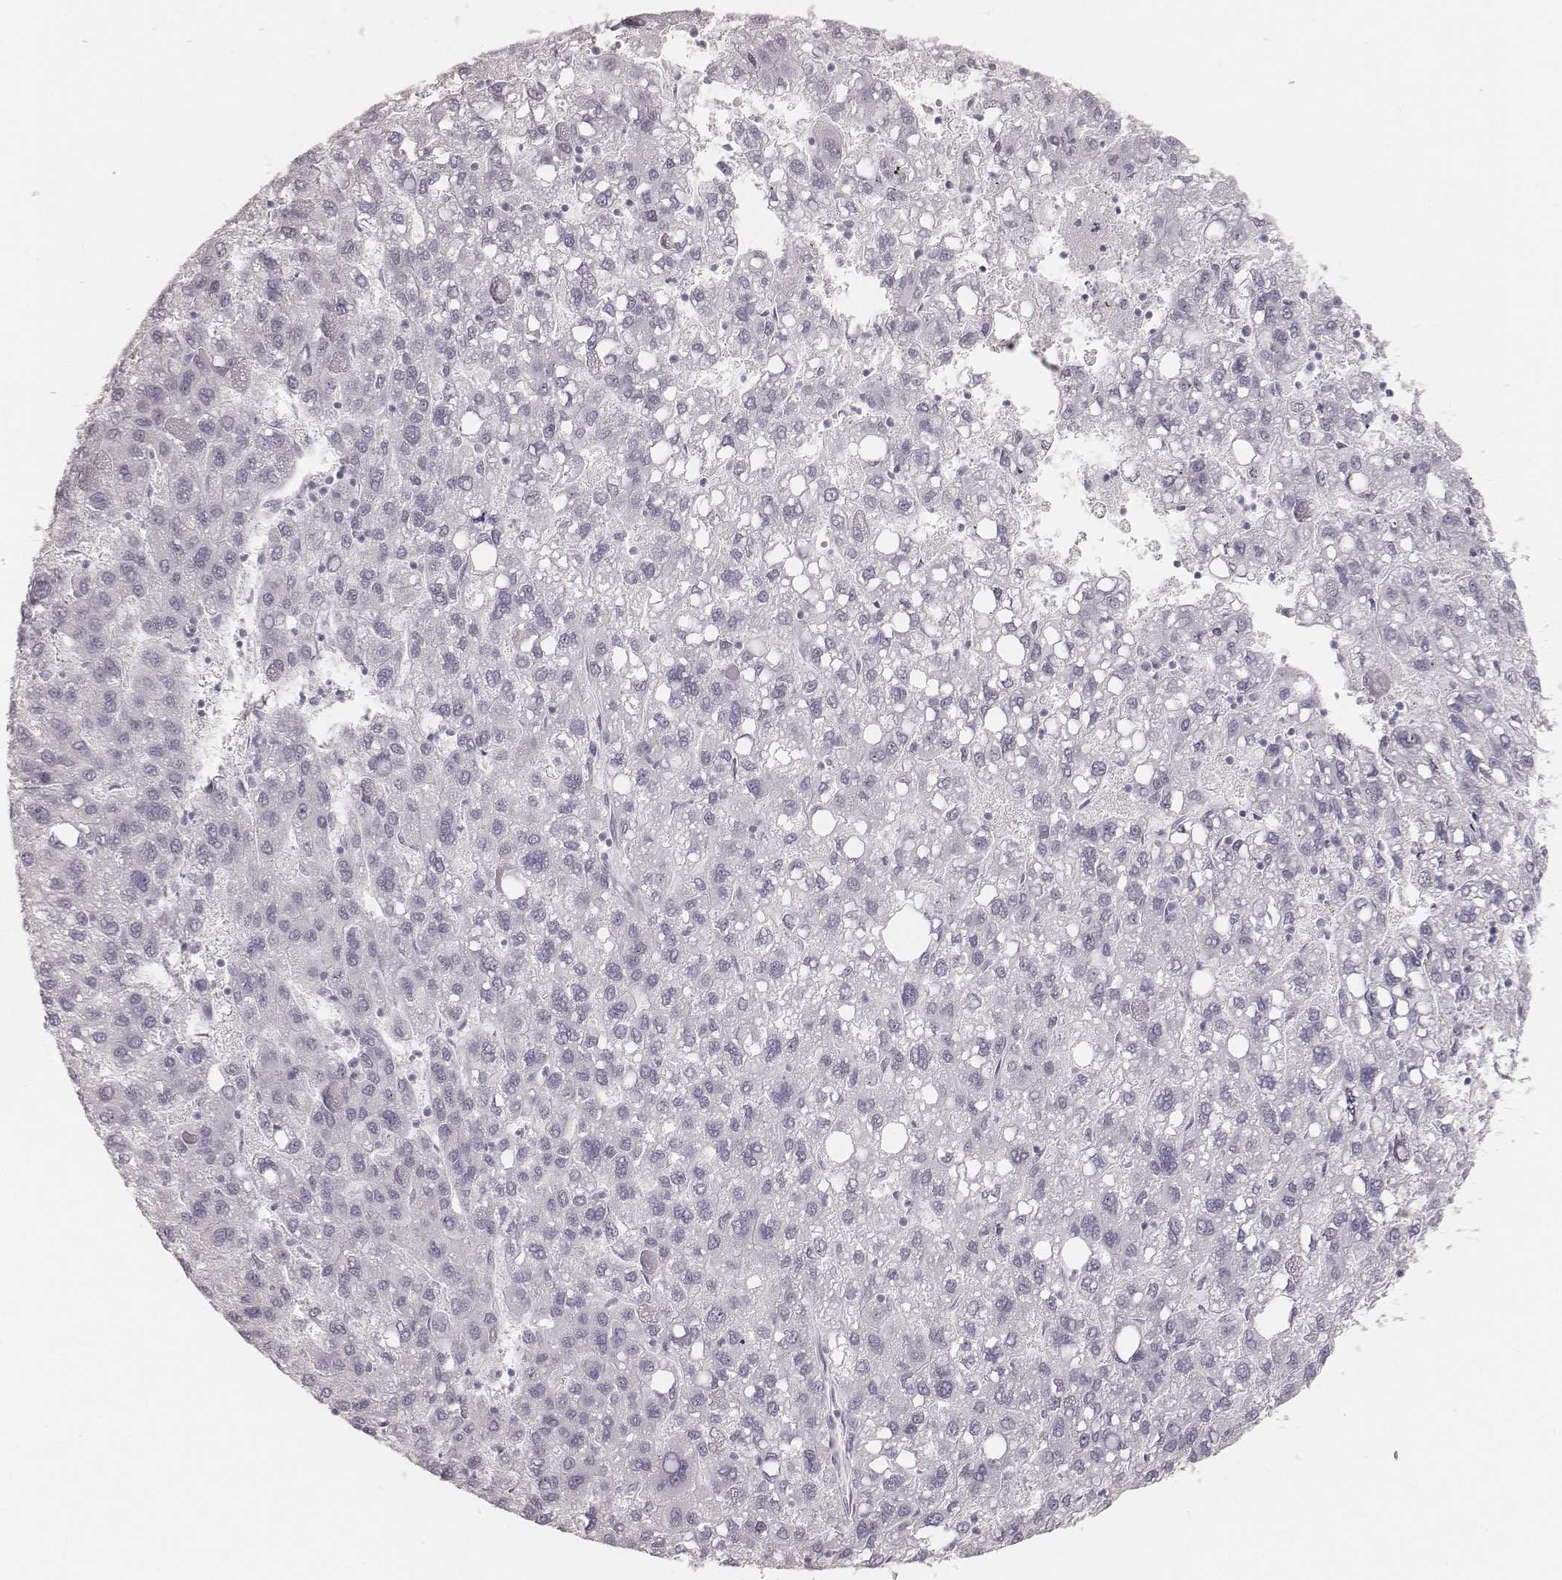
{"staining": {"intensity": "negative", "quantity": "none", "location": "none"}, "tissue": "liver cancer", "cell_type": "Tumor cells", "image_type": "cancer", "snomed": [{"axis": "morphology", "description": "Carcinoma, Hepatocellular, NOS"}, {"axis": "topography", "description": "Liver"}], "caption": "A micrograph of liver cancer (hepatocellular carcinoma) stained for a protein demonstrates no brown staining in tumor cells.", "gene": "KRT34", "patient": {"sex": "female", "age": 82}}